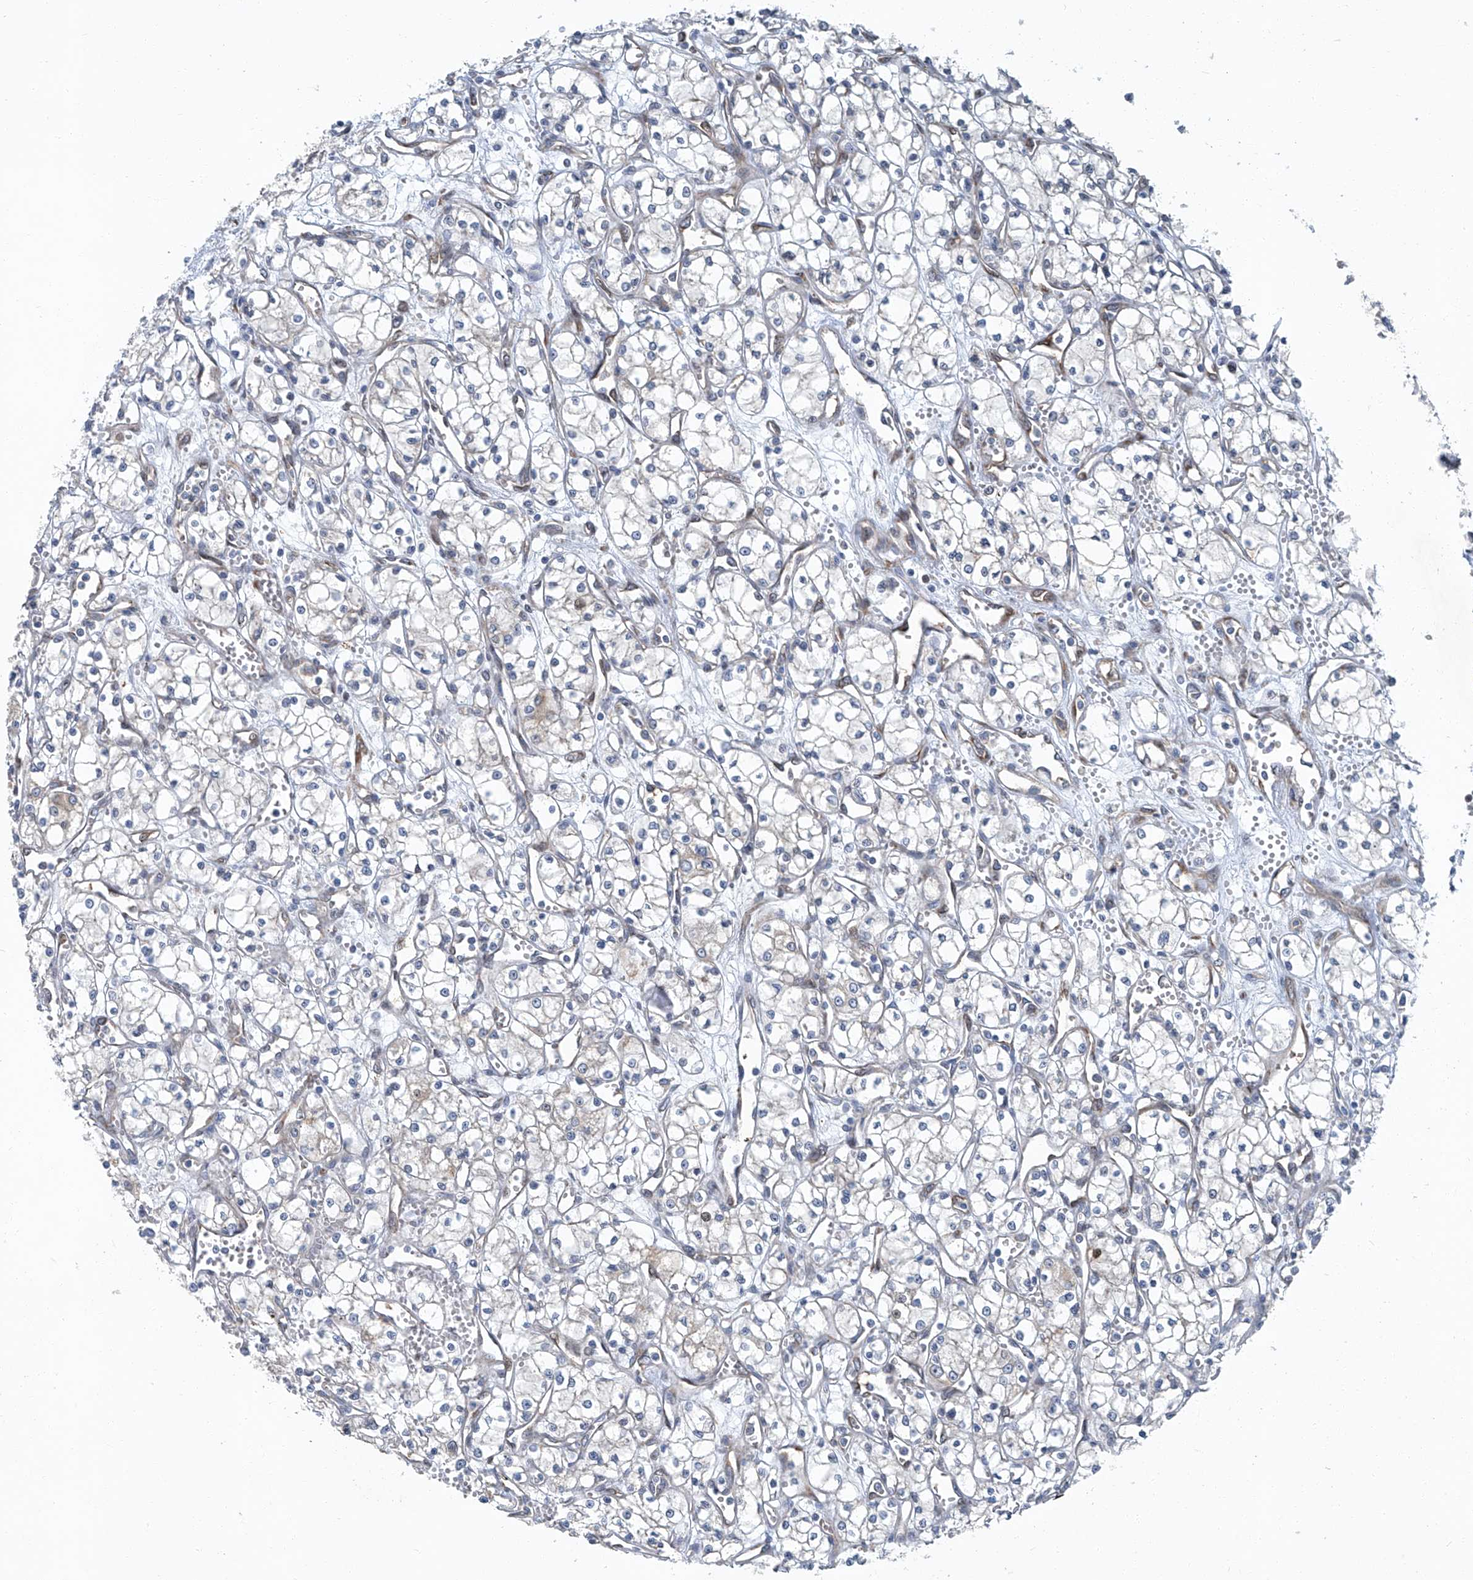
{"staining": {"intensity": "negative", "quantity": "none", "location": "none"}, "tissue": "renal cancer", "cell_type": "Tumor cells", "image_type": "cancer", "snomed": [{"axis": "morphology", "description": "Adenocarcinoma, NOS"}, {"axis": "topography", "description": "Kidney"}], "caption": "DAB (3,3'-diaminobenzidine) immunohistochemical staining of adenocarcinoma (renal) reveals no significant staining in tumor cells.", "gene": "GPR132", "patient": {"sex": "male", "age": 59}}